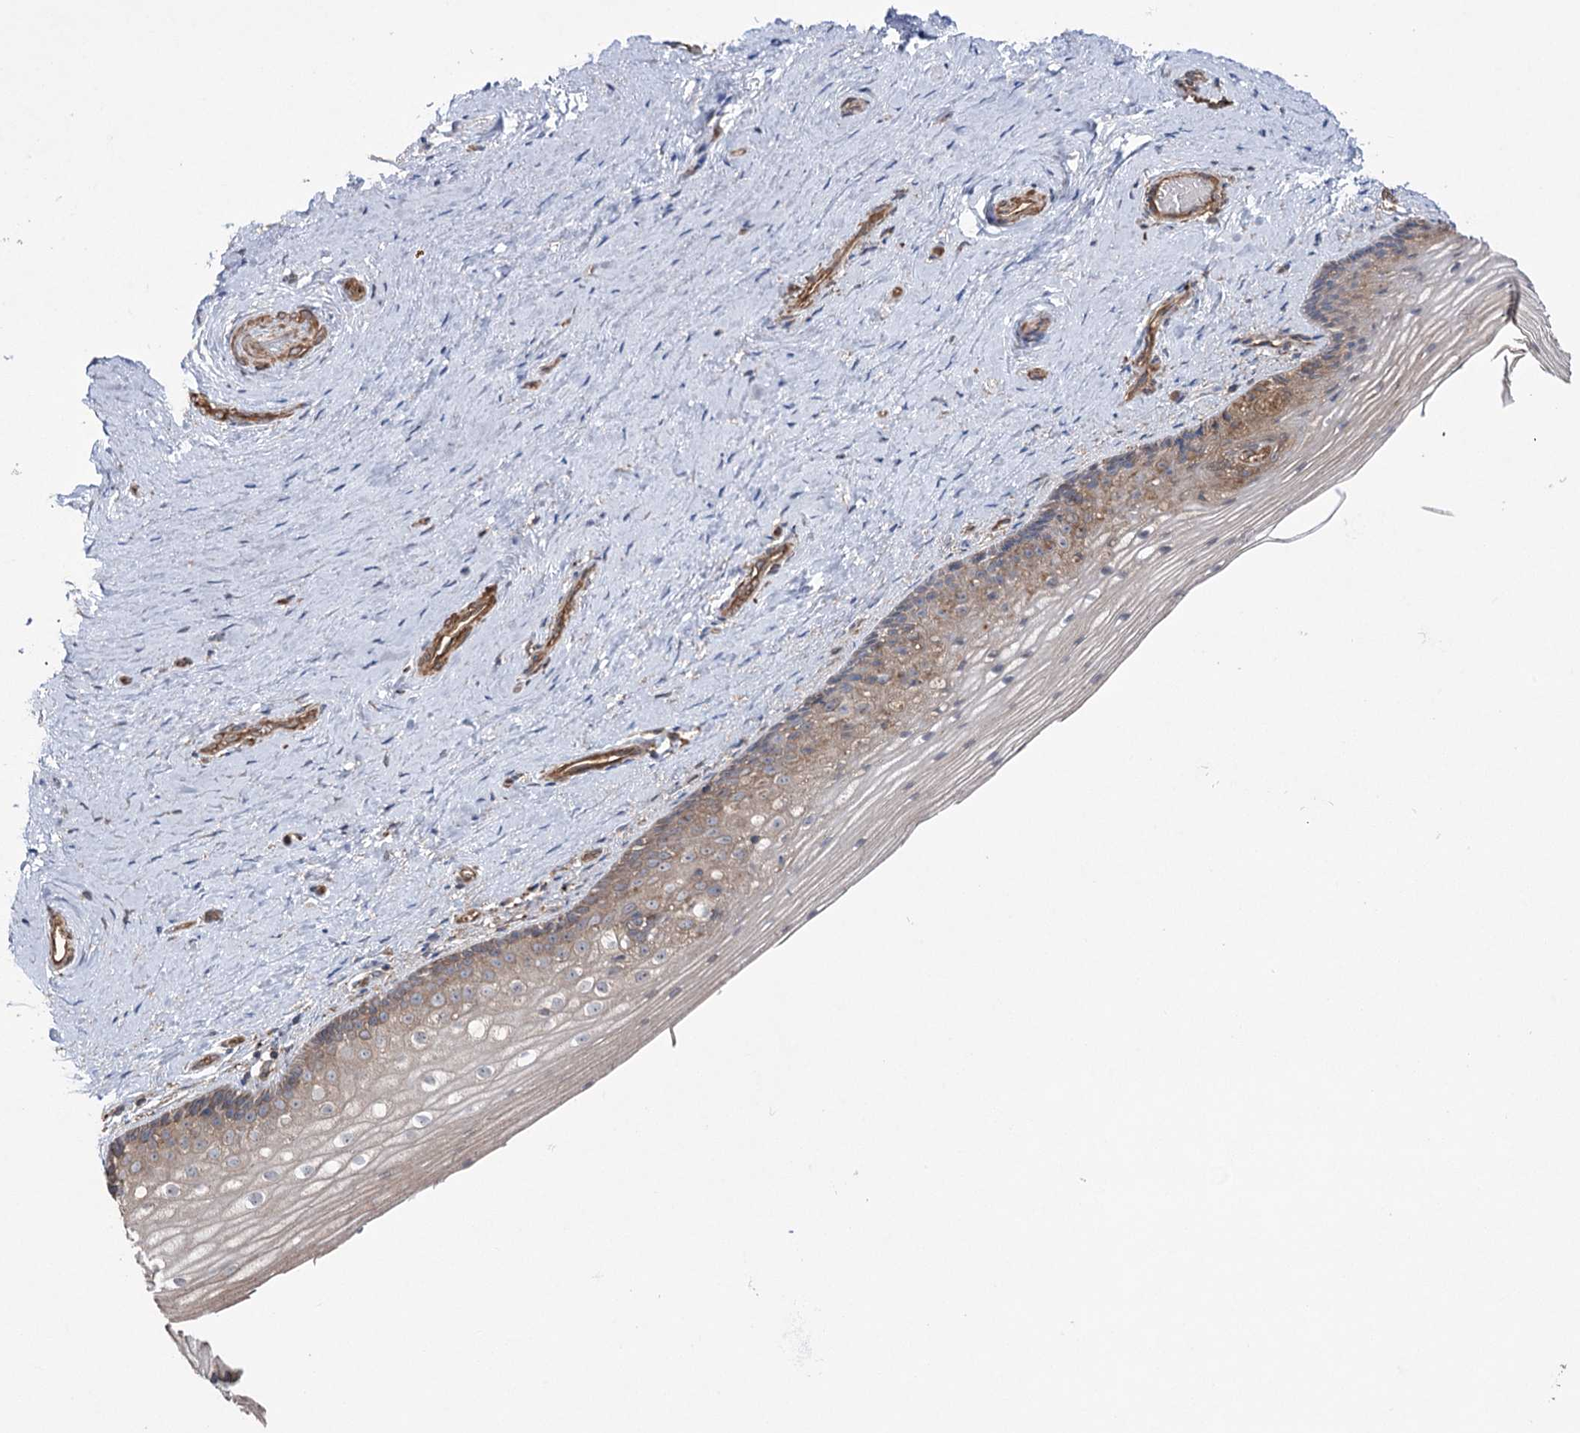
{"staining": {"intensity": "weak", "quantity": "25%-75%", "location": "cytoplasmic/membranous"}, "tissue": "vagina", "cell_type": "Squamous epithelial cells", "image_type": "normal", "snomed": [{"axis": "morphology", "description": "Normal tissue, NOS"}, {"axis": "topography", "description": "Vagina"}], "caption": "A high-resolution histopathology image shows immunohistochemistry (IHC) staining of normal vagina, which reveals weak cytoplasmic/membranous expression in approximately 25%-75% of squamous epithelial cells.", "gene": "LARS2", "patient": {"sex": "female", "age": 46}}